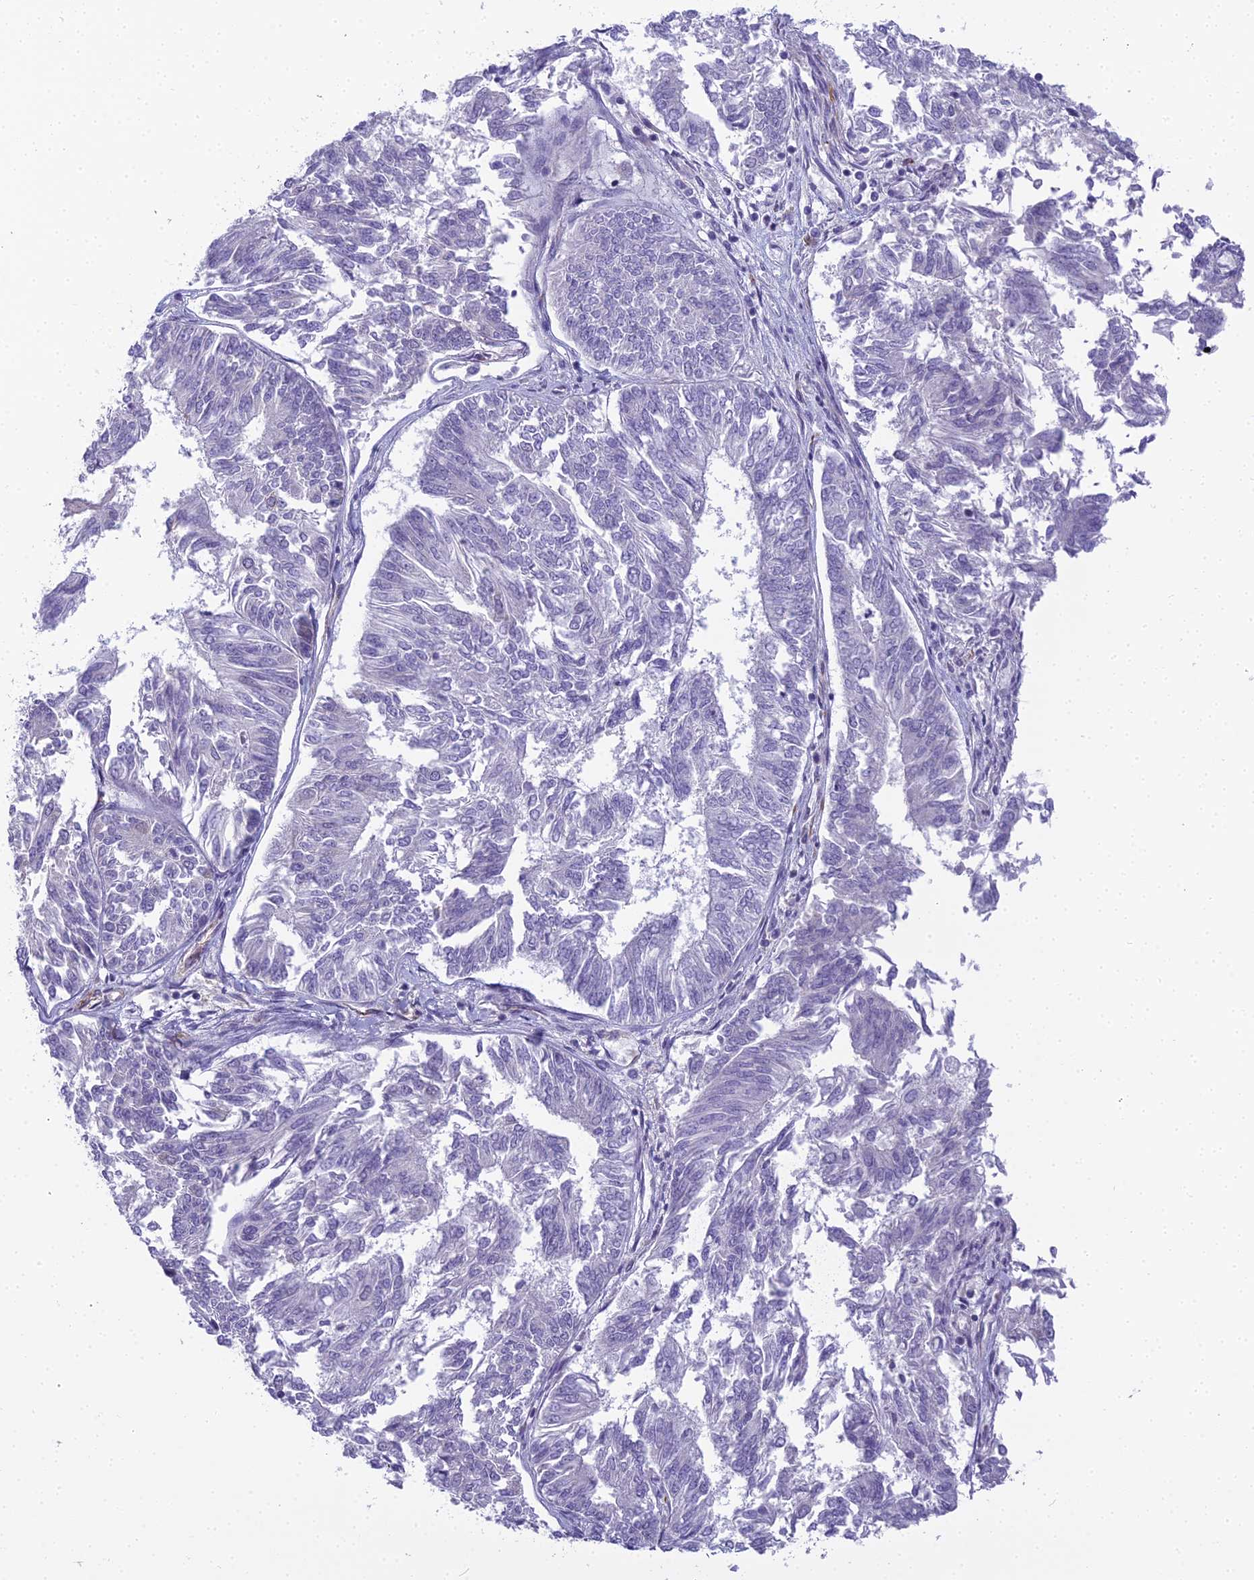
{"staining": {"intensity": "negative", "quantity": "none", "location": "none"}, "tissue": "endometrial cancer", "cell_type": "Tumor cells", "image_type": "cancer", "snomed": [{"axis": "morphology", "description": "Adenocarcinoma, NOS"}, {"axis": "topography", "description": "Endometrium"}], "caption": "DAB immunohistochemical staining of human endometrial adenocarcinoma shows no significant expression in tumor cells.", "gene": "RGL3", "patient": {"sex": "female", "age": 58}}